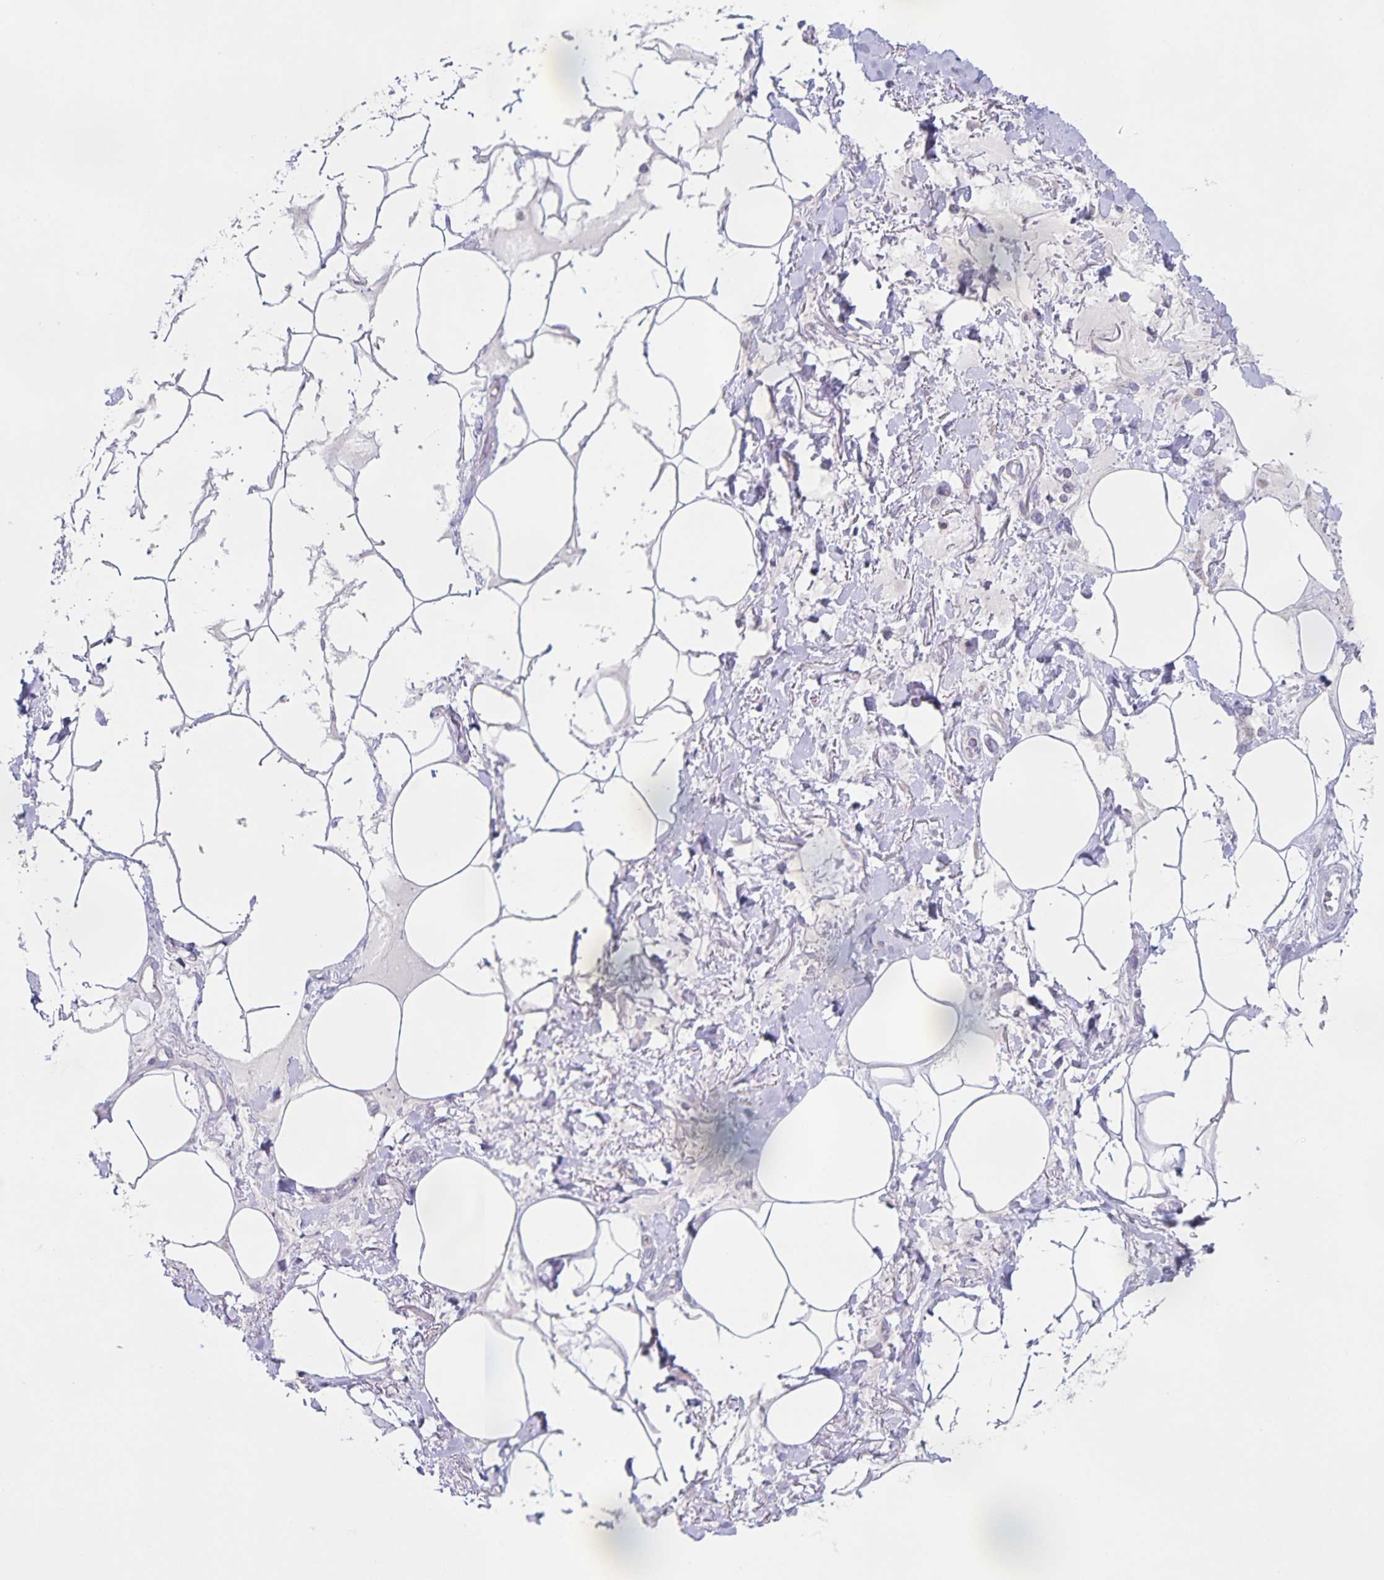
{"staining": {"intensity": "negative", "quantity": "none", "location": "none"}, "tissue": "adipose tissue", "cell_type": "Adipocytes", "image_type": "normal", "snomed": [{"axis": "morphology", "description": "Normal tissue, NOS"}, {"axis": "topography", "description": "Vagina"}, {"axis": "topography", "description": "Peripheral nerve tissue"}], "caption": "This is an IHC micrograph of benign human adipose tissue. There is no positivity in adipocytes.", "gene": "CENPH", "patient": {"sex": "female", "age": 71}}